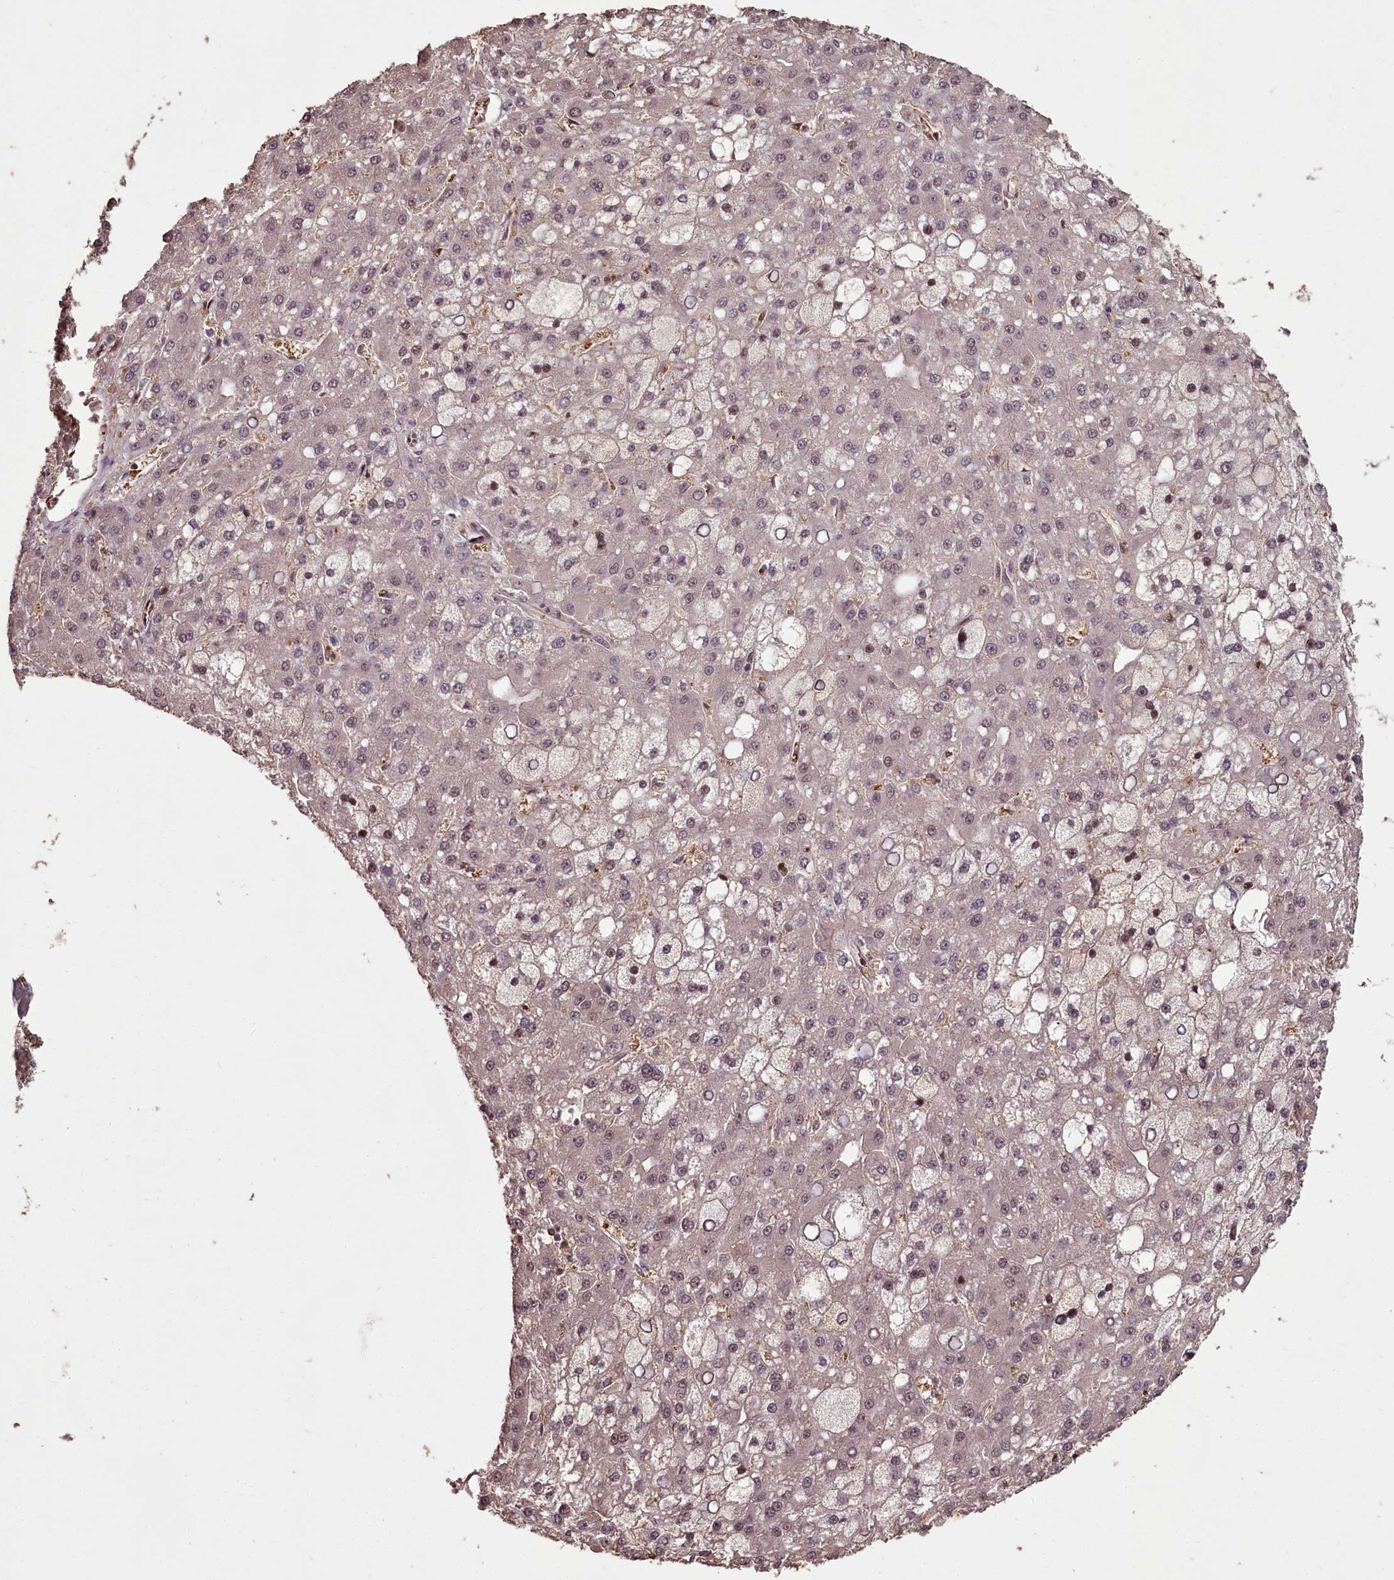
{"staining": {"intensity": "negative", "quantity": "none", "location": "none"}, "tissue": "liver cancer", "cell_type": "Tumor cells", "image_type": "cancer", "snomed": [{"axis": "morphology", "description": "Carcinoma, Hepatocellular, NOS"}, {"axis": "topography", "description": "Liver"}], "caption": "The immunohistochemistry histopathology image has no significant expression in tumor cells of liver hepatocellular carcinoma tissue.", "gene": "NPRL2", "patient": {"sex": "male", "age": 67}}